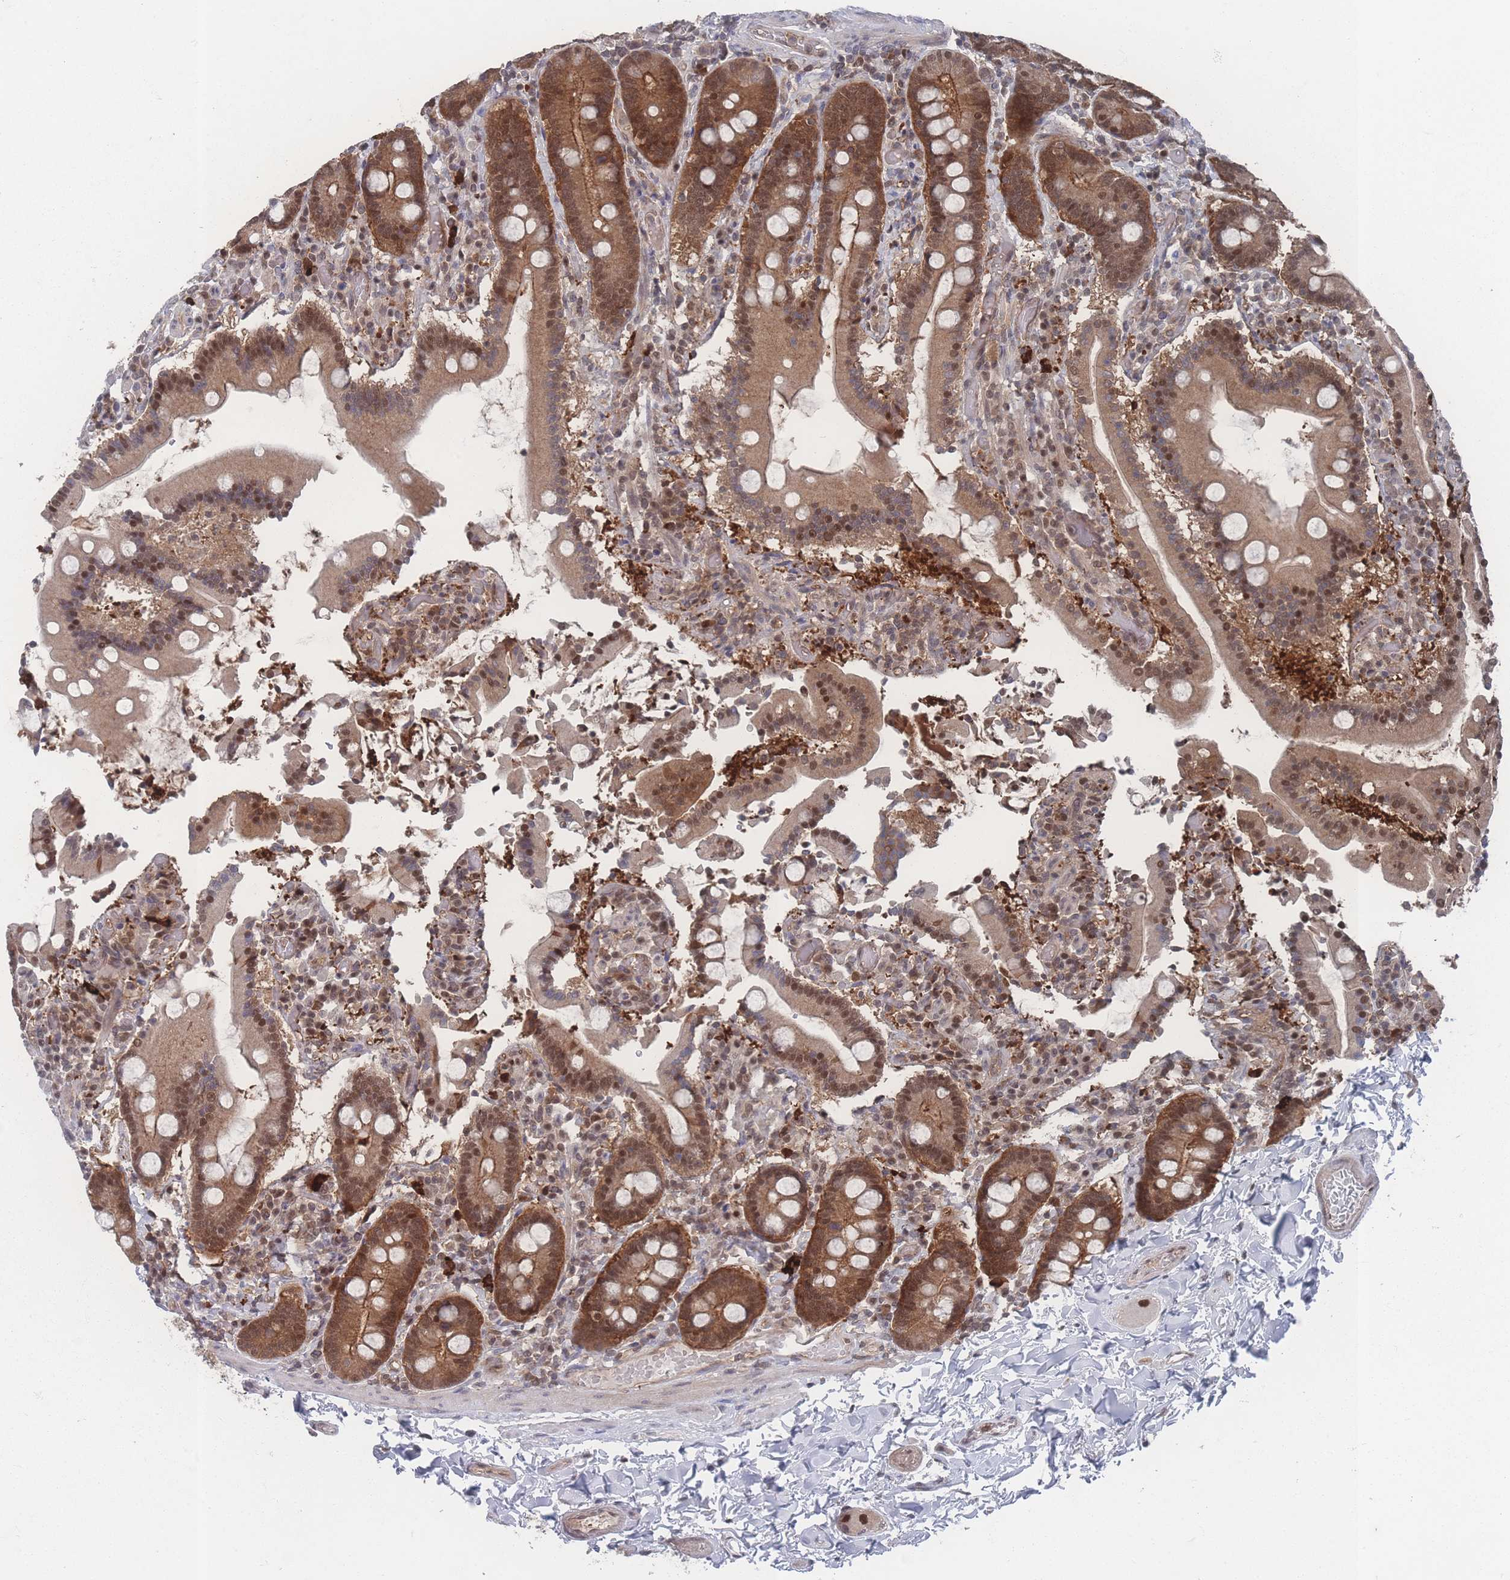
{"staining": {"intensity": "strong", "quantity": ">75%", "location": "cytoplasmic/membranous,nuclear"}, "tissue": "duodenum", "cell_type": "Glandular cells", "image_type": "normal", "snomed": [{"axis": "morphology", "description": "Normal tissue, NOS"}, {"axis": "topography", "description": "Duodenum"}], "caption": "Immunohistochemistry (IHC) (DAB (3,3'-diaminobenzidine)) staining of benign duodenum shows strong cytoplasmic/membranous,nuclear protein staining in approximately >75% of glandular cells.", "gene": "PSMA1", "patient": {"sex": "male", "age": 55}}